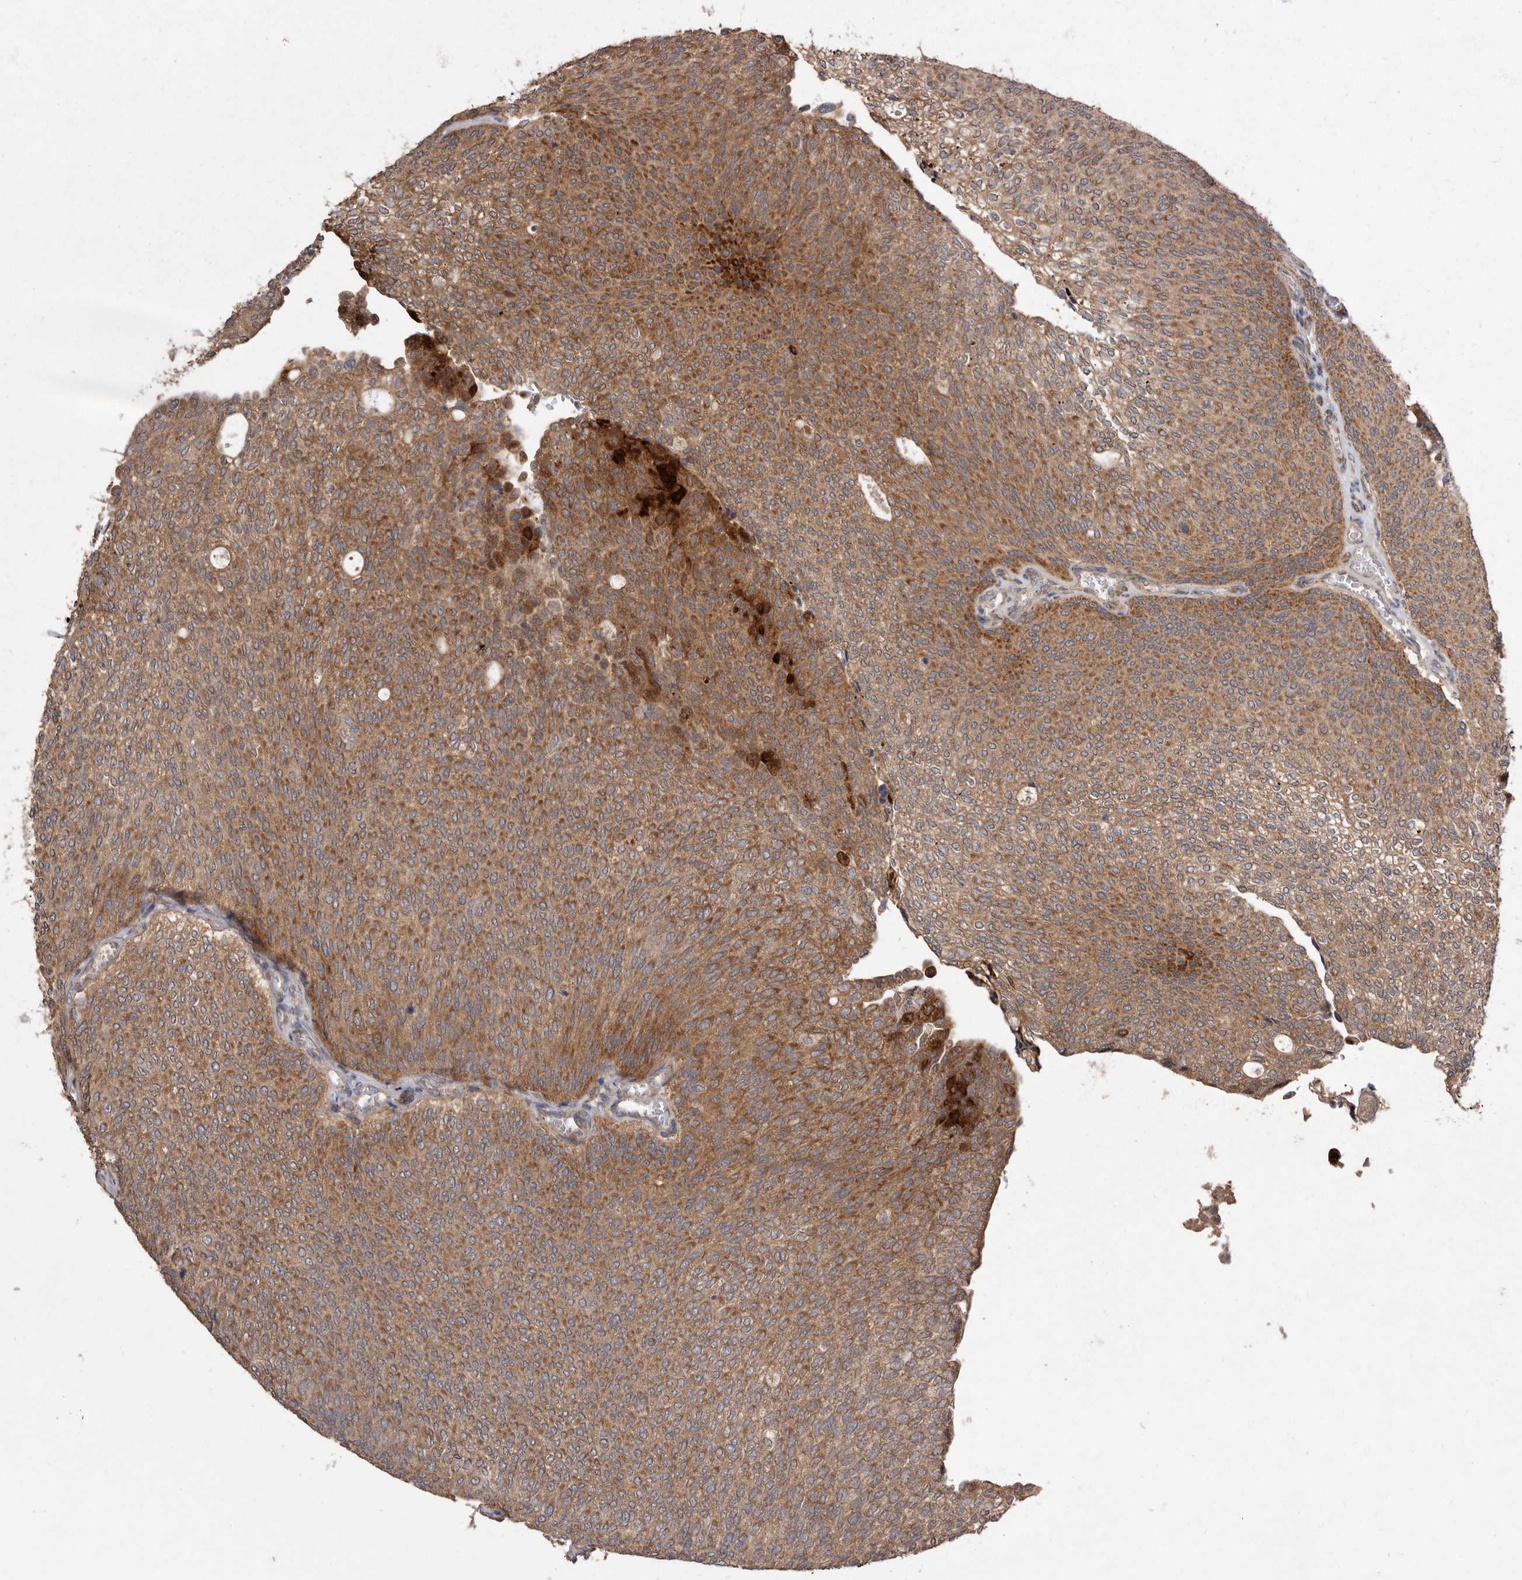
{"staining": {"intensity": "moderate", "quantity": ">75%", "location": "cytoplasmic/membranous"}, "tissue": "urothelial cancer", "cell_type": "Tumor cells", "image_type": "cancer", "snomed": [{"axis": "morphology", "description": "Urothelial carcinoma, Low grade"}, {"axis": "topography", "description": "Urinary bladder"}], "caption": "Low-grade urothelial carcinoma tissue displays moderate cytoplasmic/membranous staining in about >75% of tumor cells, visualized by immunohistochemistry.", "gene": "FLAD1", "patient": {"sex": "female", "age": 79}}